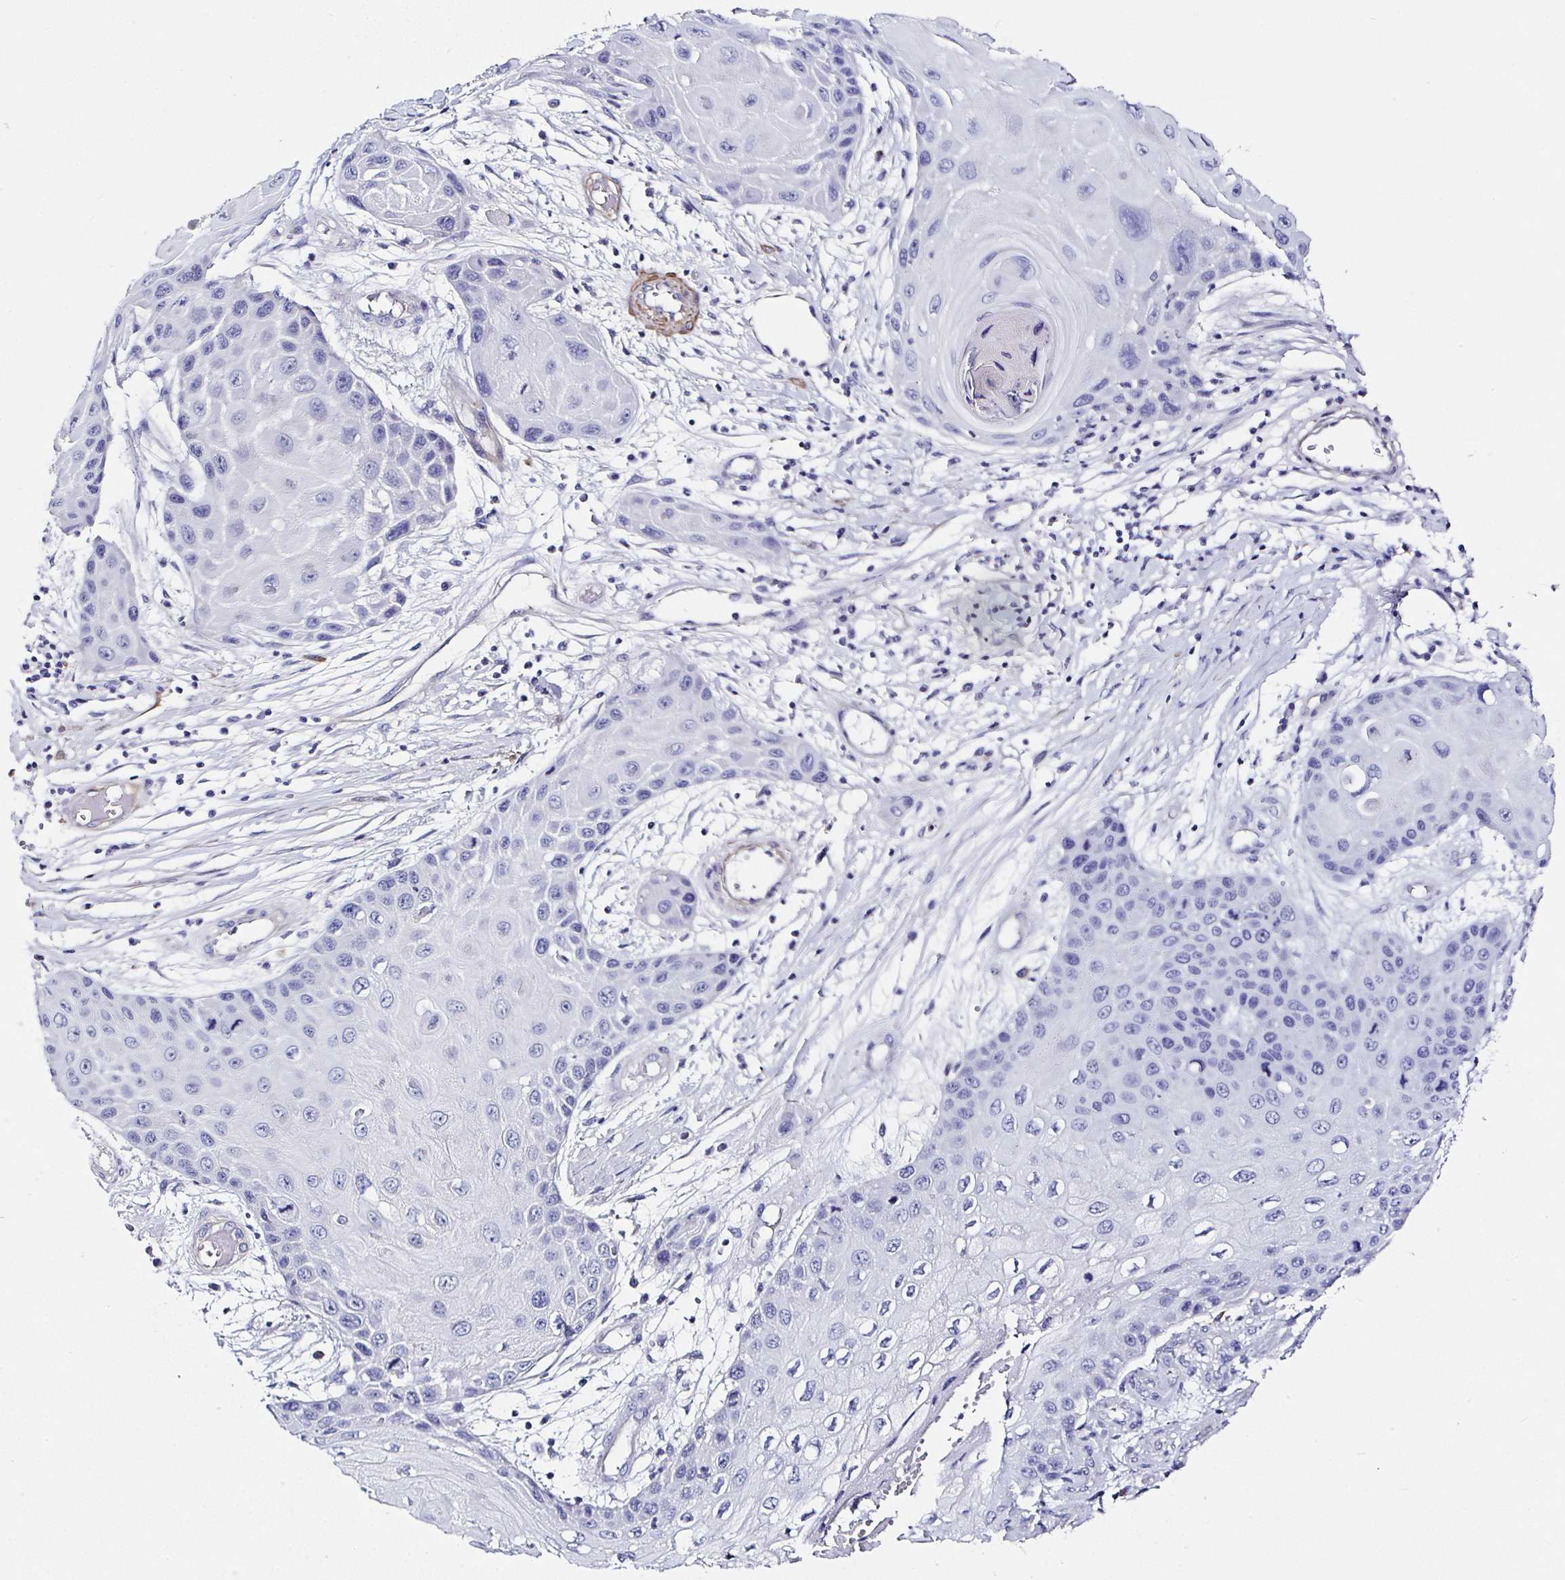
{"staining": {"intensity": "negative", "quantity": "none", "location": "none"}, "tissue": "skin cancer", "cell_type": "Tumor cells", "image_type": "cancer", "snomed": [{"axis": "morphology", "description": "Squamous cell carcinoma, NOS"}, {"axis": "topography", "description": "Skin"}, {"axis": "topography", "description": "Vulva"}], "caption": "Immunohistochemical staining of skin cancer (squamous cell carcinoma) reveals no significant staining in tumor cells.", "gene": "PPFIA4", "patient": {"sex": "female", "age": 44}}